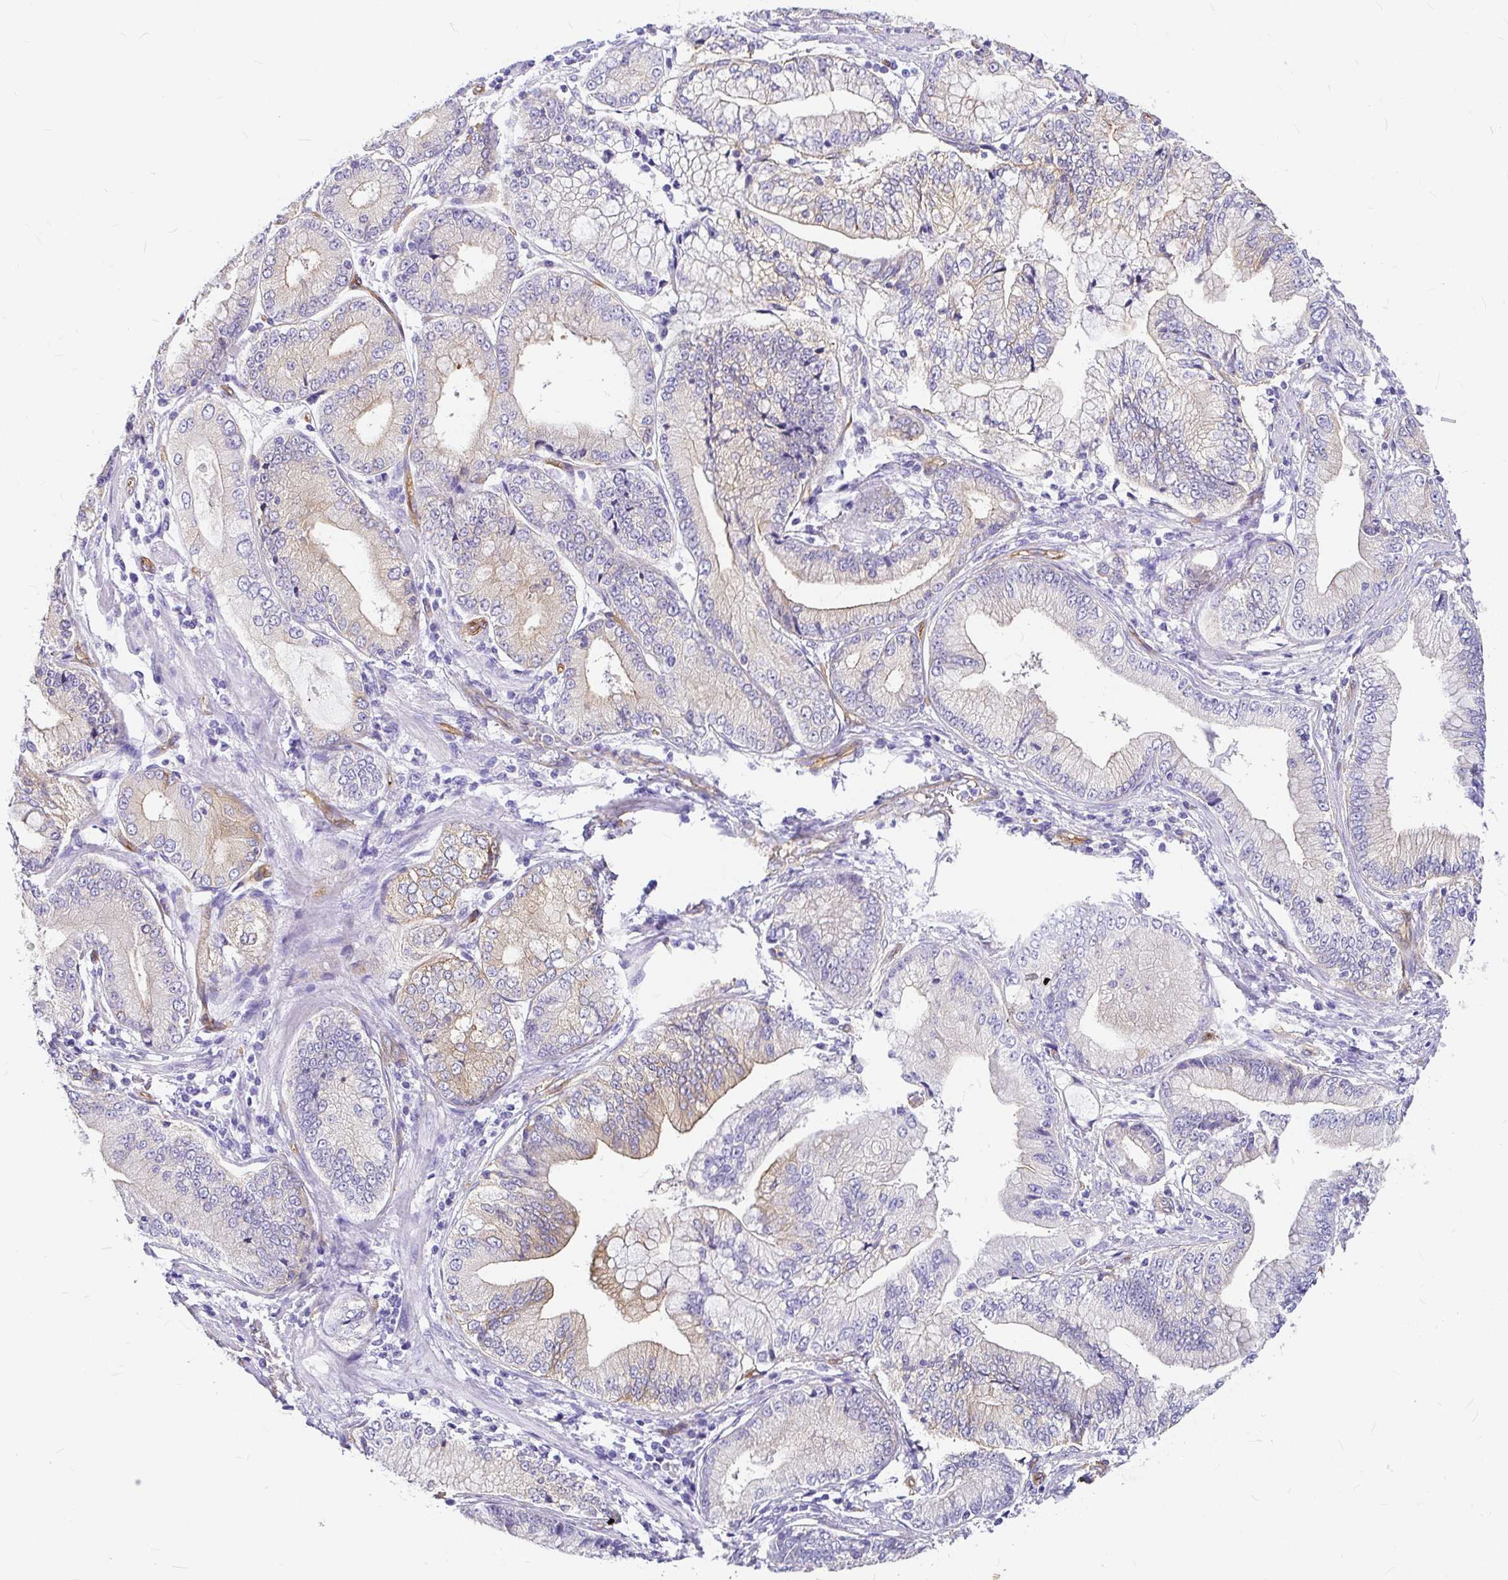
{"staining": {"intensity": "weak", "quantity": "<25%", "location": "cytoplasmic/membranous"}, "tissue": "stomach cancer", "cell_type": "Tumor cells", "image_type": "cancer", "snomed": [{"axis": "morphology", "description": "Adenocarcinoma, NOS"}, {"axis": "topography", "description": "Stomach, upper"}], "caption": "The IHC histopathology image has no significant positivity in tumor cells of adenocarcinoma (stomach) tissue. (Stains: DAB (3,3'-diaminobenzidine) IHC with hematoxylin counter stain, Microscopy: brightfield microscopy at high magnification).", "gene": "MYO1B", "patient": {"sex": "female", "age": 74}}